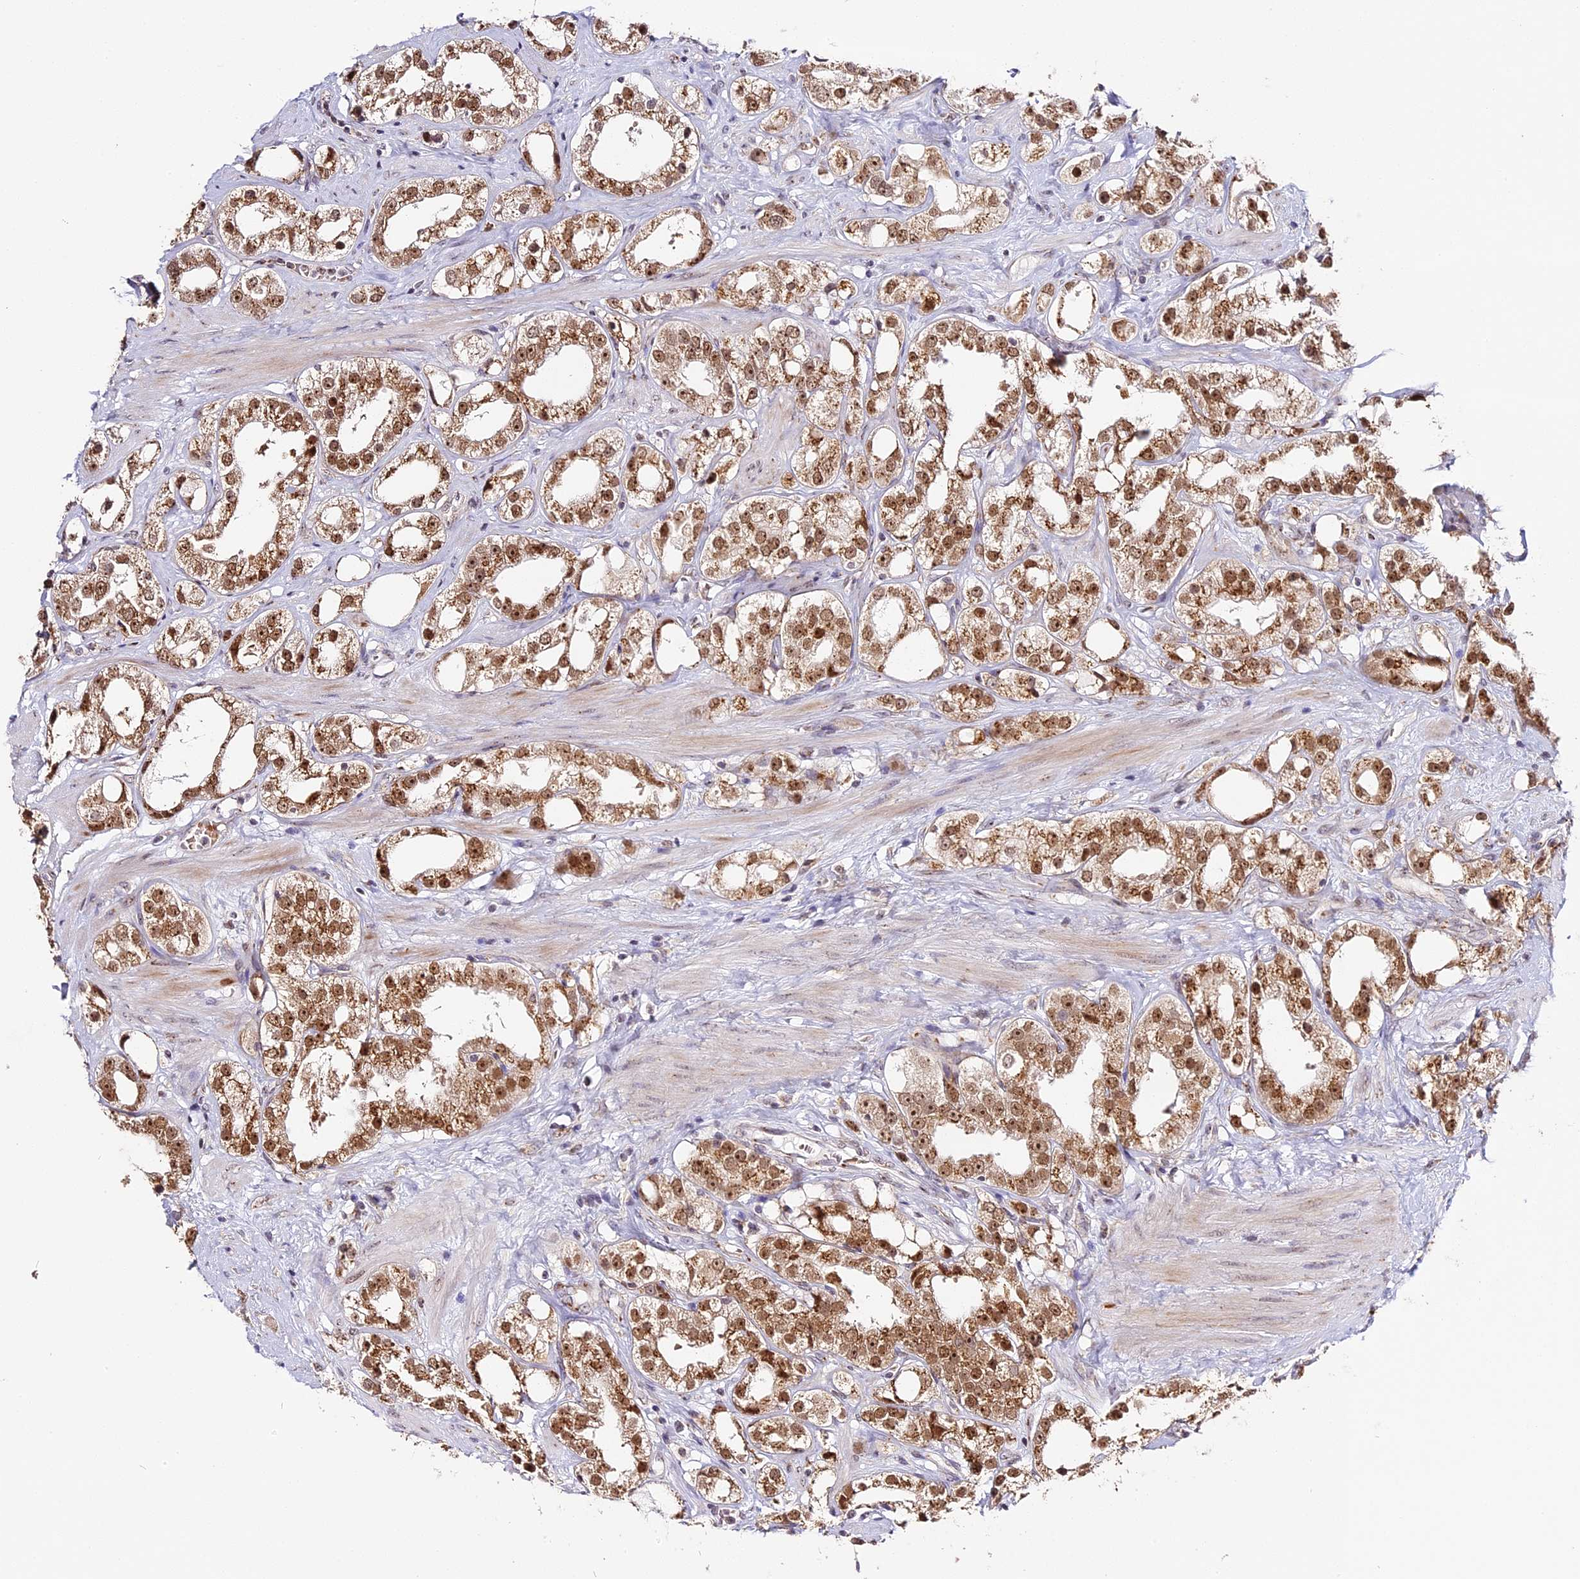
{"staining": {"intensity": "moderate", "quantity": ">75%", "location": "cytoplasmic/membranous,nuclear"}, "tissue": "prostate cancer", "cell_type": "Tumor cells", "image_type": "cancer", "snomed": [{"axis": "morphology", "description": "Adenocarcinoma, NOS"}, {"axis": "topography", "description": "Prostate"}], "caption": "High-power microscopy captured an immunohistochemistry histopathology image of prostate cancer (adenocarcinoma), revealing moderate cytoplasmic/membranous and nuclear staining in about >75% of tumor cells.", "gene": "HEATR5B", "patient": {"sex": "male", "age": 79}}